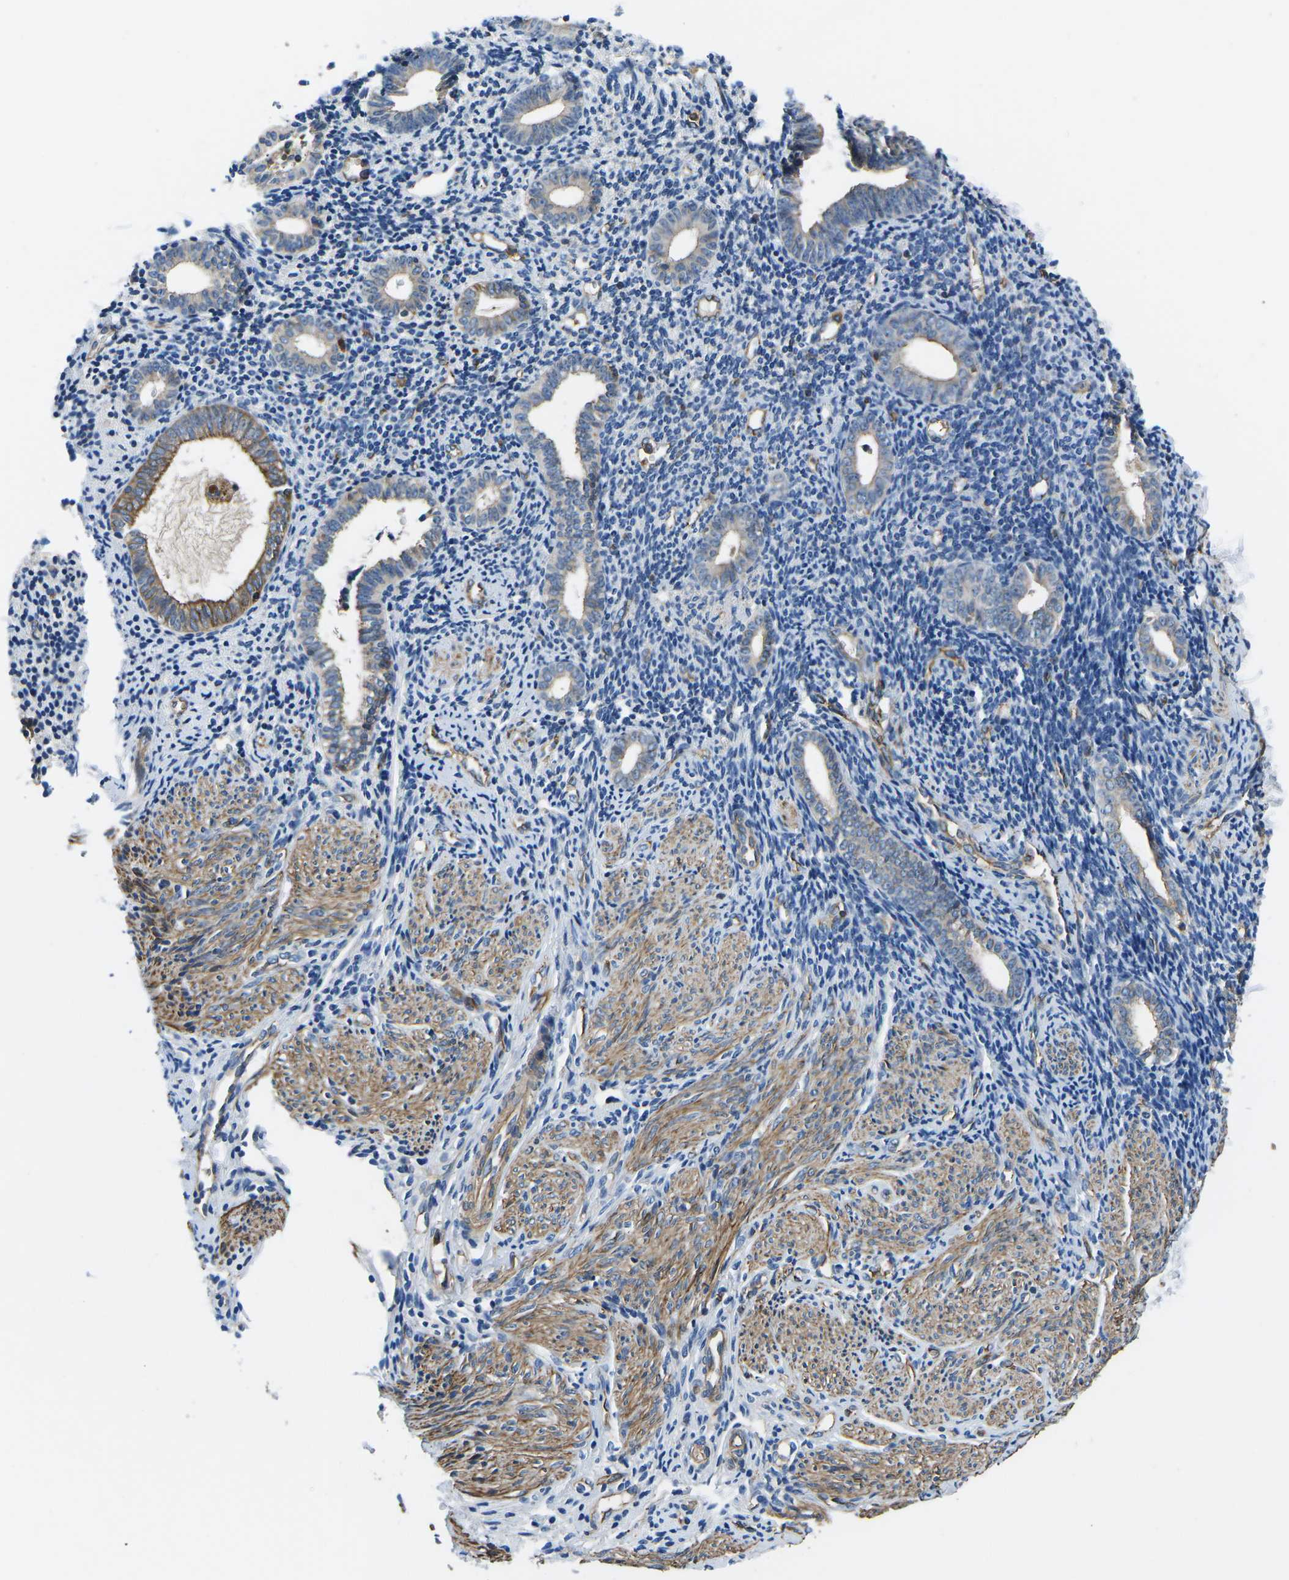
{"staining": {"intensity": "negative", "quantity": "none", "location": "none"}, "tissue": "endometrium", "cell_type": "Cells in endometrial stroma", "image_type": "normal", "snomed": [{"axis": "morphology", "description": "Normal tissue, NOS"}, {"axis": "topography", "description": "Endometrium"}], "caption": "IHC of benign human endometrium displays no positivity in cells in endometrial stroma. (Stains: DAB (3,3'-diaminobenzidine) immunohistochemistry (IHC) with hematoxylin counter stain, Microscopy: brightfield microscopy at high magnification).", "gene": "KCNJ15", "patient": {"sex": "female", "age": 50}}